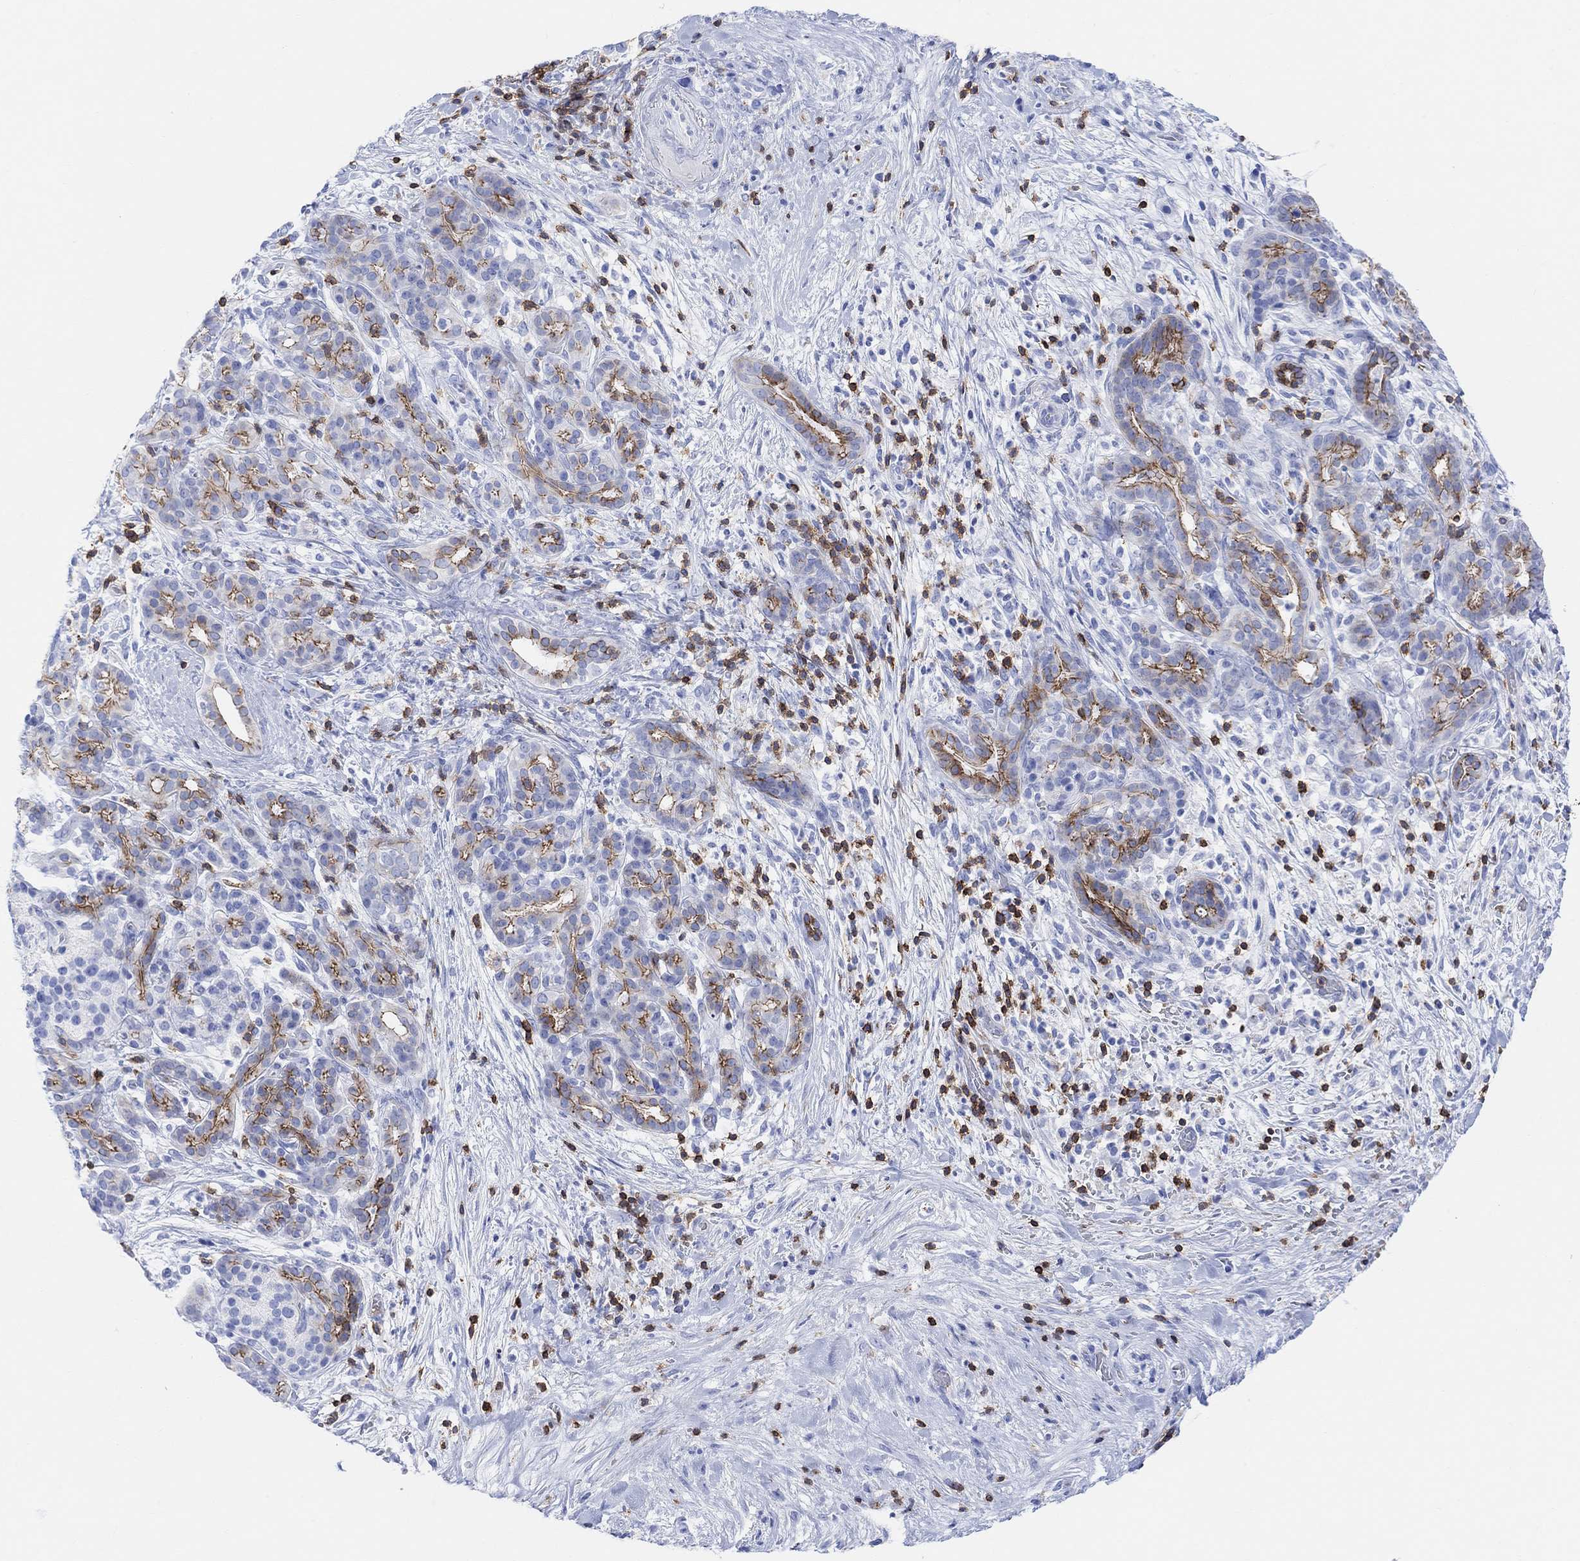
{"staining": {"intensity": "strong", "quantity": "25%-75%", "location": "cytoplasmic/membranous"}, "tissue": "pancreatic cancer", "cell_type": "Tumor cells", "image_type": "cancer", "snomed": [{"axis": "morphology", "description": "Adenocarcinoma, NOS"}, {"axis": "topography", "description": "Pancreas"}], "caption": "Tumor cells reveal high levels of strong cytoplasmic/membranous staining in approximately 25%-75% of cells in human adenocarcinoma (pancreatic).", "gene": "GPR65", "patient": {"sex": "male", "age": 44}}